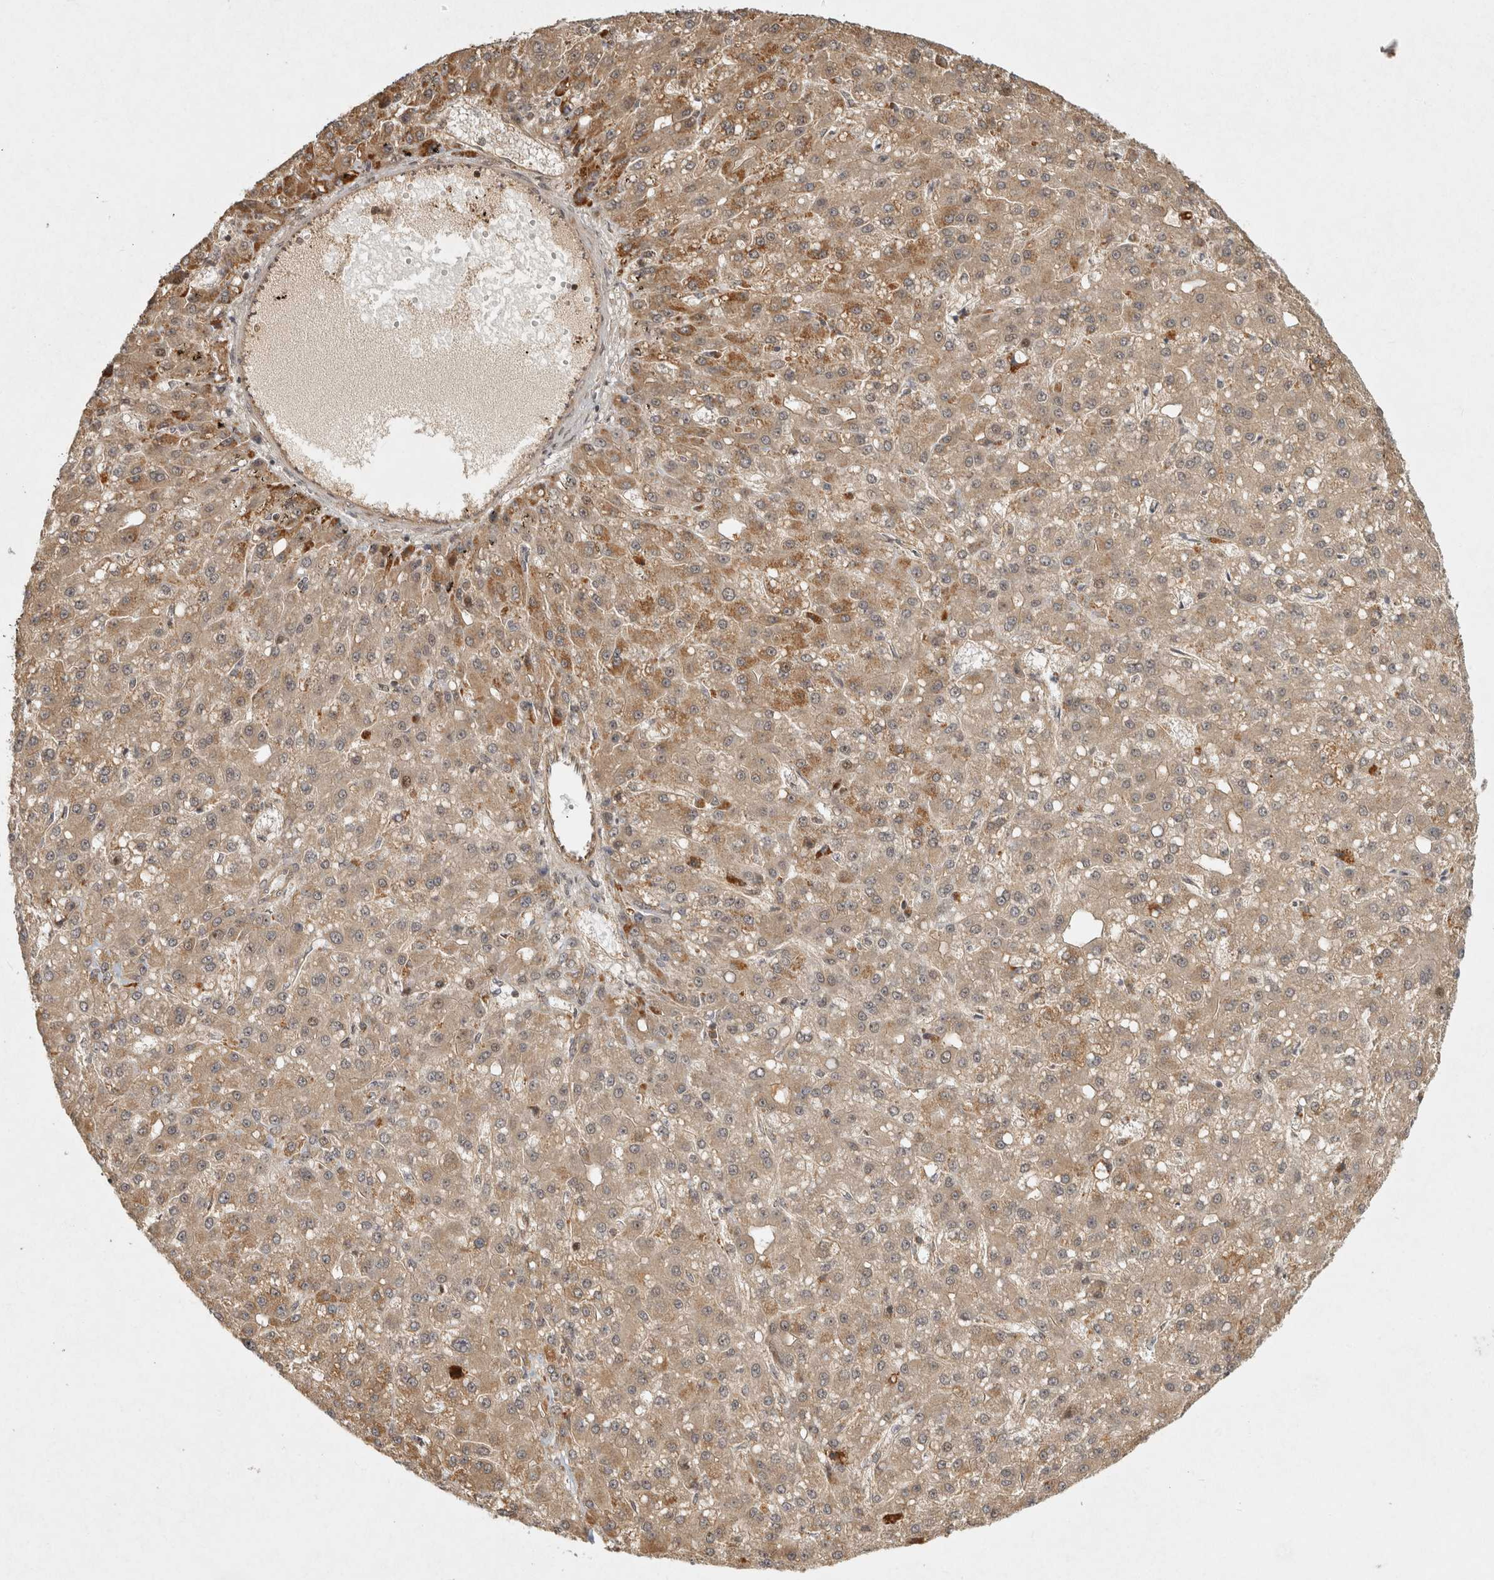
{"staining": {"intensity": "strong", "quantity": "25%-75%", "location": "cytoplasmic/membranous"}, "tissue": "liver cancer", "cell_type": "Tumor cells", "image_type": "cancer", "snomed": [{"axis": "morphology", "description": "Carcinoma, Hepatocellular, NOS"}, {"axis": "topography", "description": "Liver"}], "caption": "Tumor cells display high levels of strong cytoplasmic/membranous staining in about 25%-75% of cells in human liver cancer (hepatocellular carcinoma).", "gene": "CAMSAP2", "patient": {"sex": "male", "age": 67}}